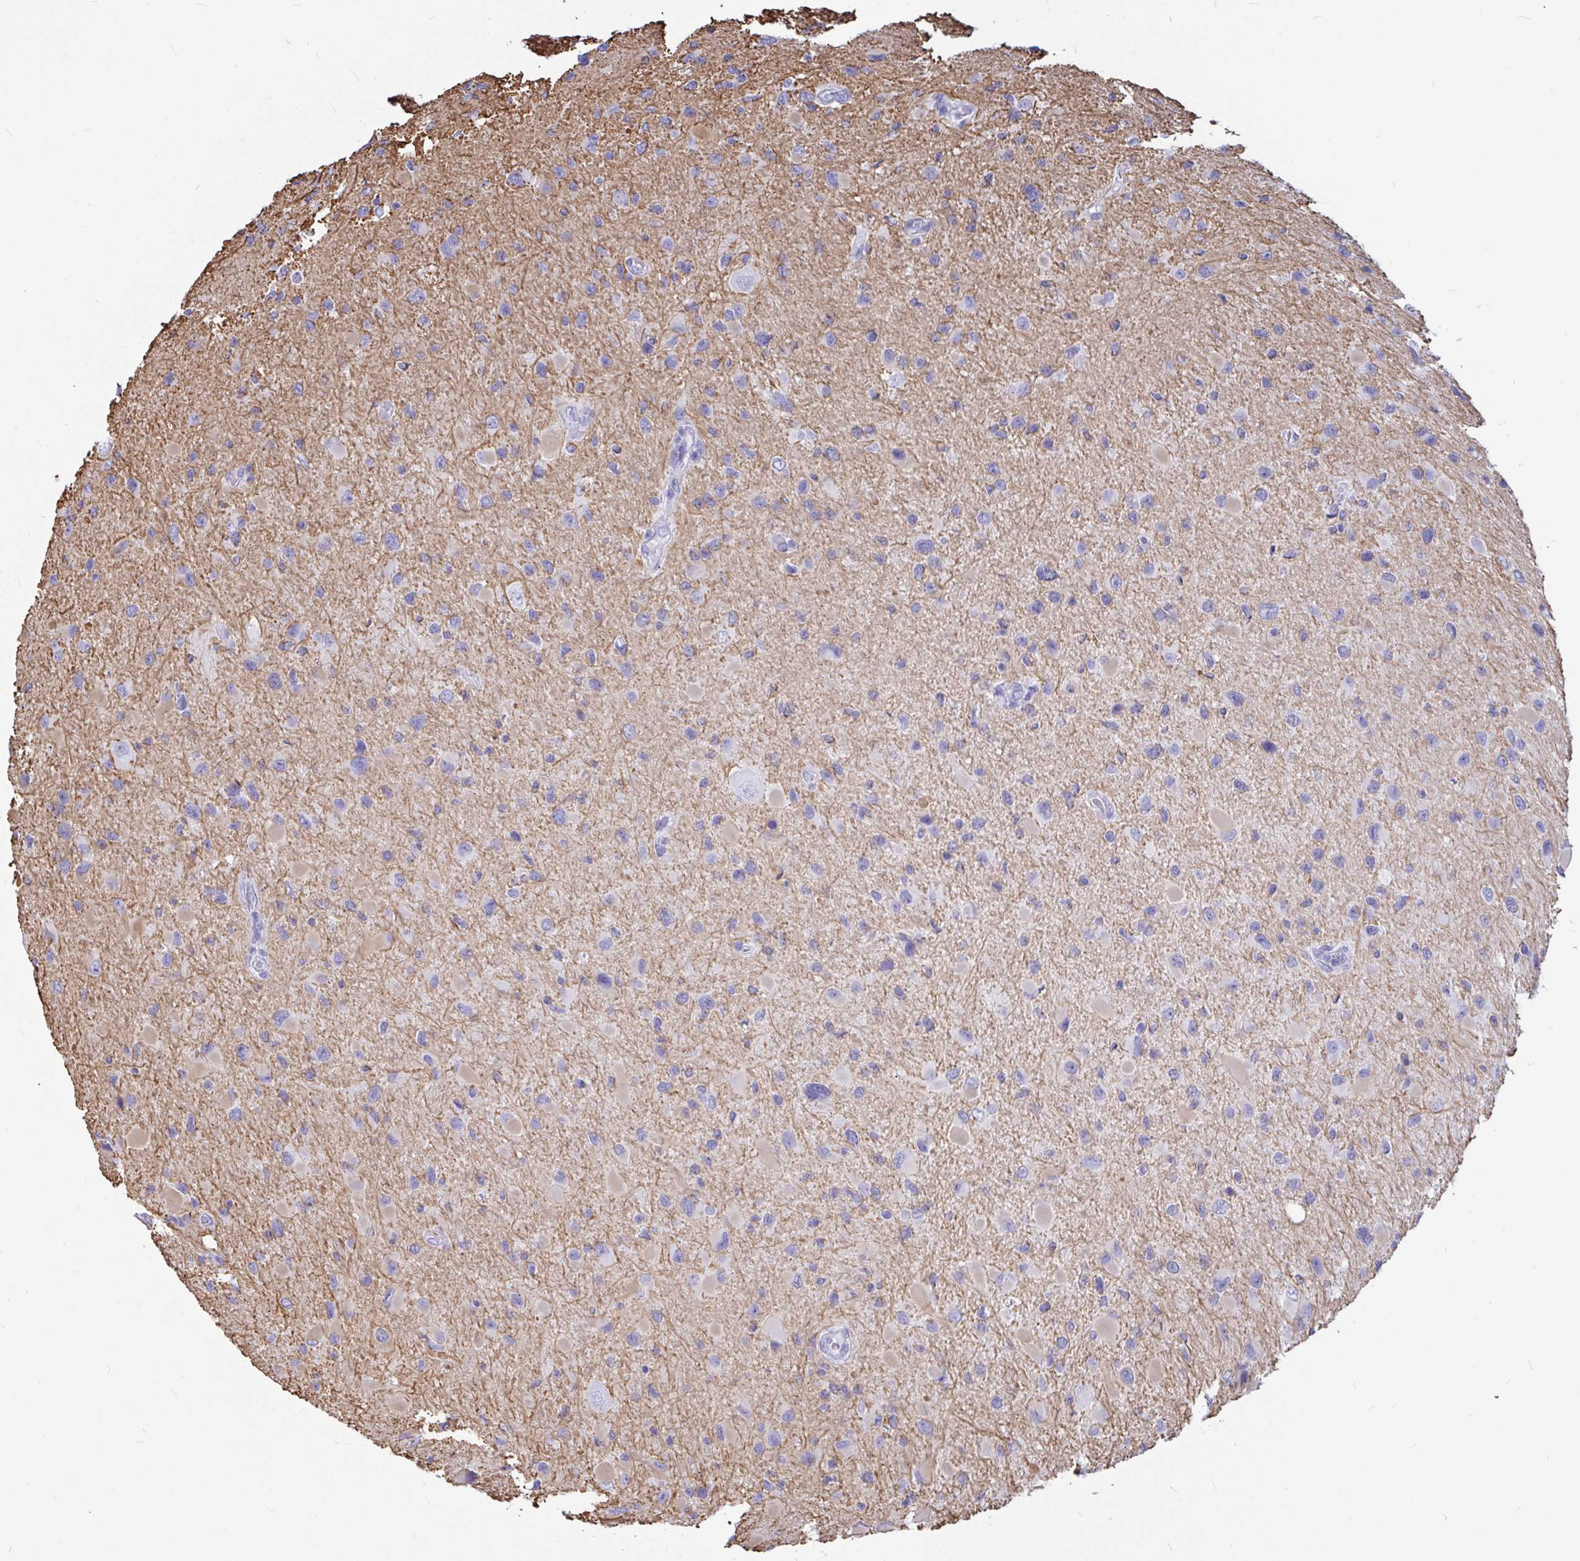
{"staining": {"intensity": "negative", "quantity": "none", "location": "none"}, "tissue": "glioma", "cell_type": "Tumor cells", "image_type": "cancer", "snomed": [{"axis": "morphology", "description": "Glioma, malignant, Low grade"}, {"axis": "topography", "description": "Brain"}], "caption": "A high-resolution photomicrograph shows IHC staining of malignant glioma (low-grade), which reveals no significant expression in tumor cells.", "gene": "OR5J2", "patient": {"sex": "female", "age": 32}}